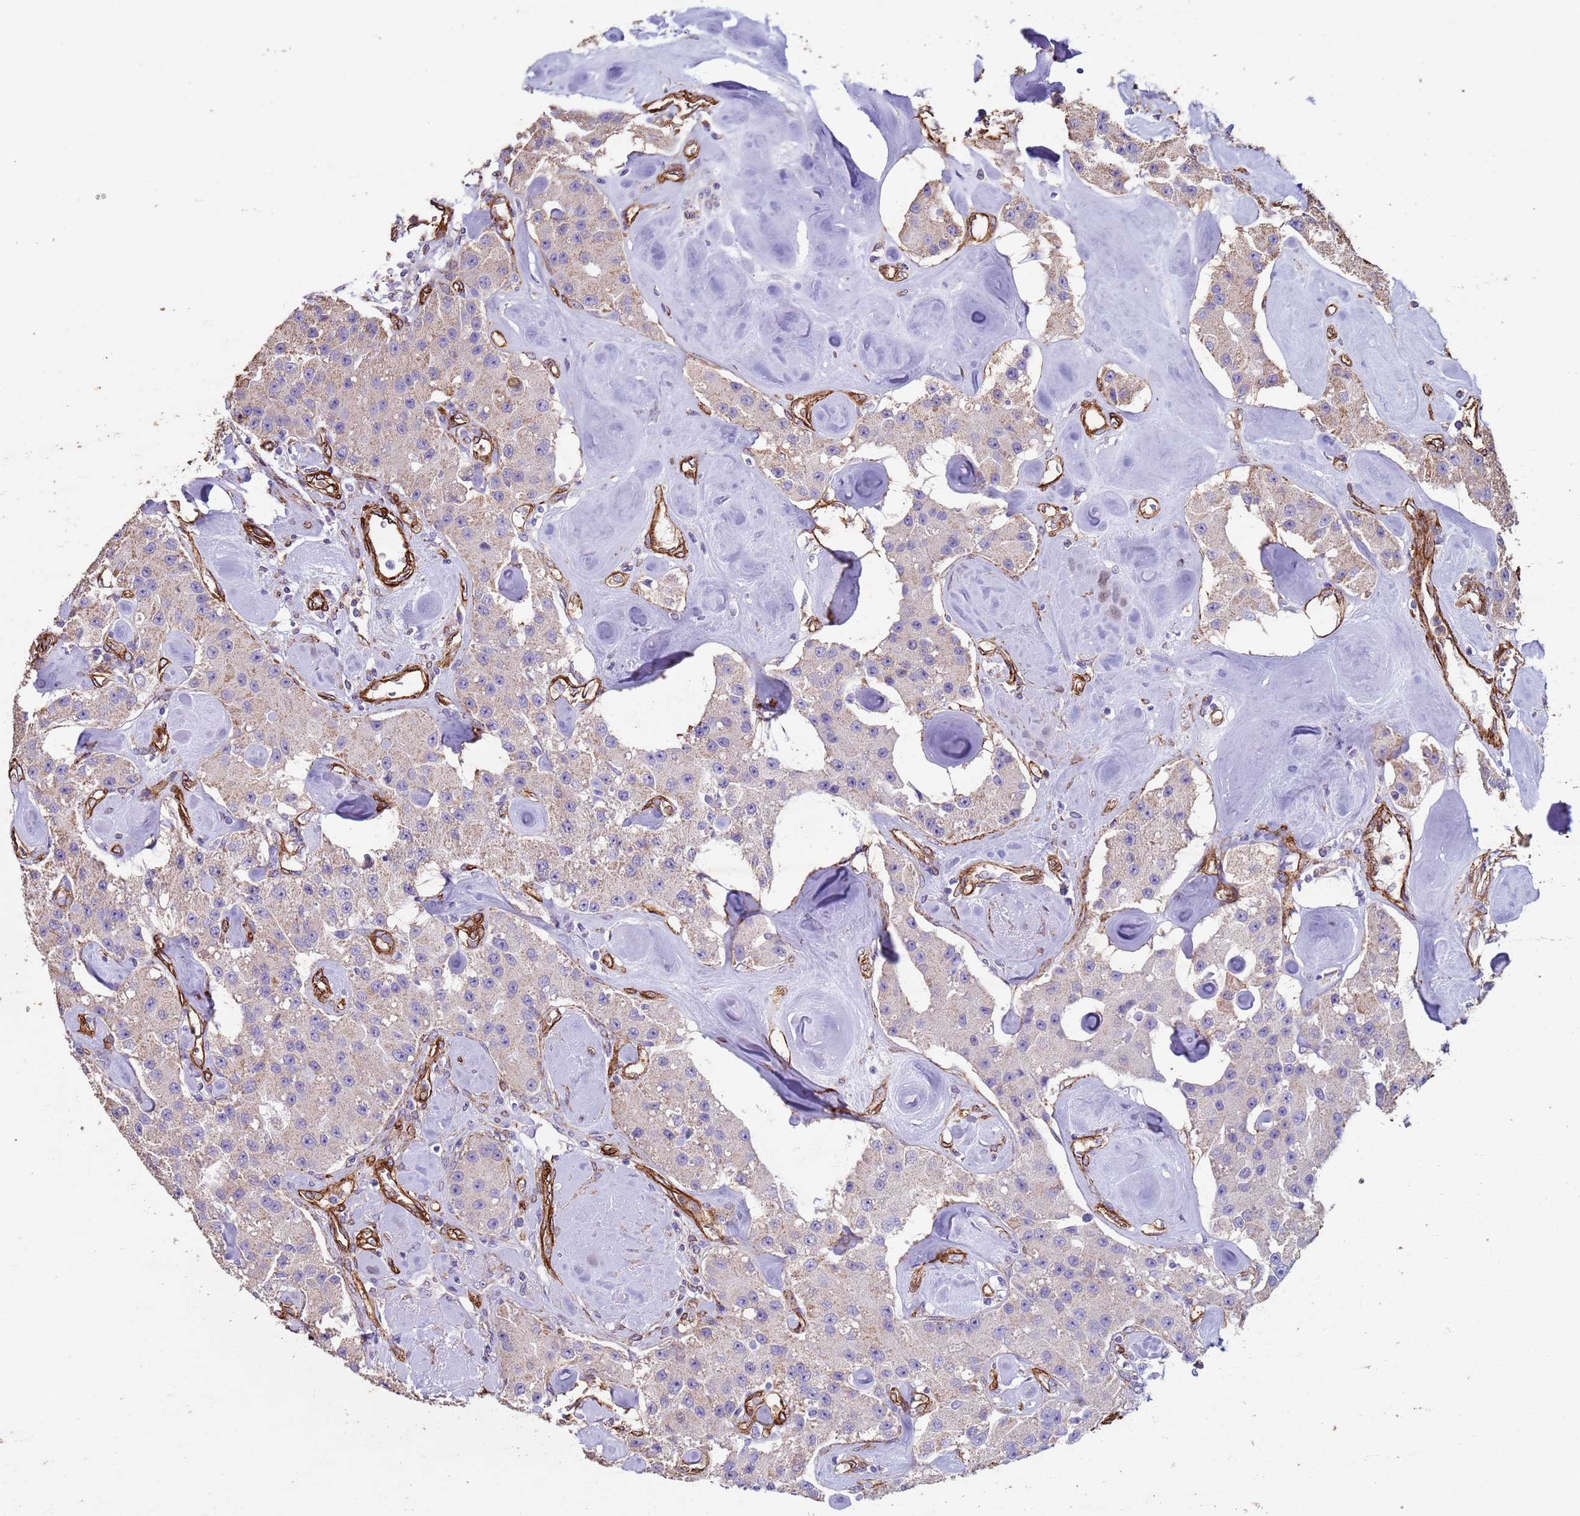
{"staining": {"intensity": "weak", "quantity": "25%-75%", "location": "cytoplasmic/membranous"}, "tissue": "carcinoid", "cell_type": "Tumor cells", "image_type": "cancer", "snomed": [{"axis": "morphology", "description": "Carcinoid, malignant, NOS"}, {"axis": "topography", "description": "Pancreas"}], "caption": "Immunohistochemical staining of carcinoid reveals low levels of weak cytoplasmic/membranous staining in approximately 25%-75% of tumor cells.", "gene": "GASK1A", "patient": {"sex": "male", "age": 41}}